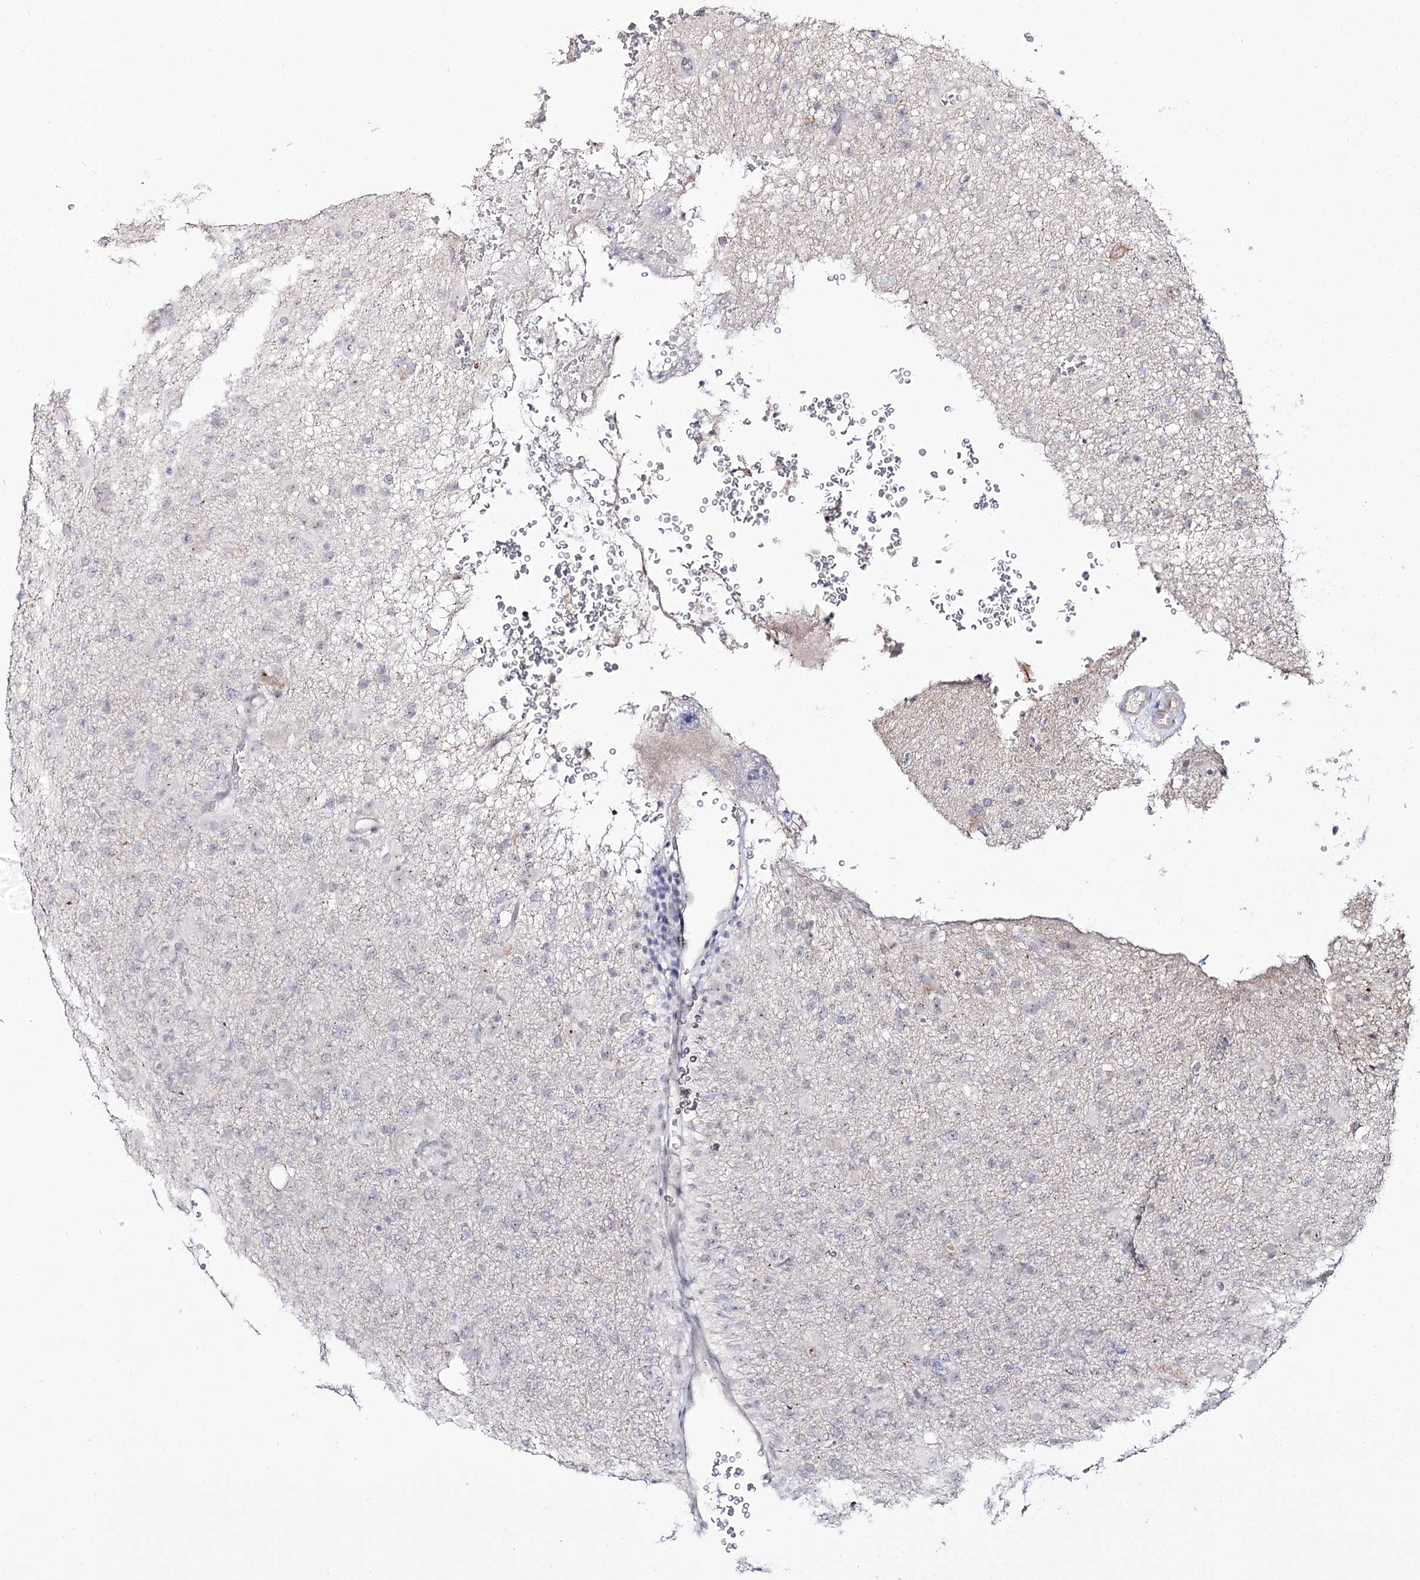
{"staining": {"intensity": "negative", "quantity": "none", "location": "none"}, "tissue": "glioma", "cell_type": "Tumor cells", "image_type": "cancer", "snomed": [{"axis": "morphology", "description": "Glioma, malignant, High grade"}, {"axis": "topography", "description": "Brain"}], "caption": "A micrograph of human glioma is negative for staining in tumor cells.", "gene": "RRP9", "patient": {"sex": "female", "age": 57}}